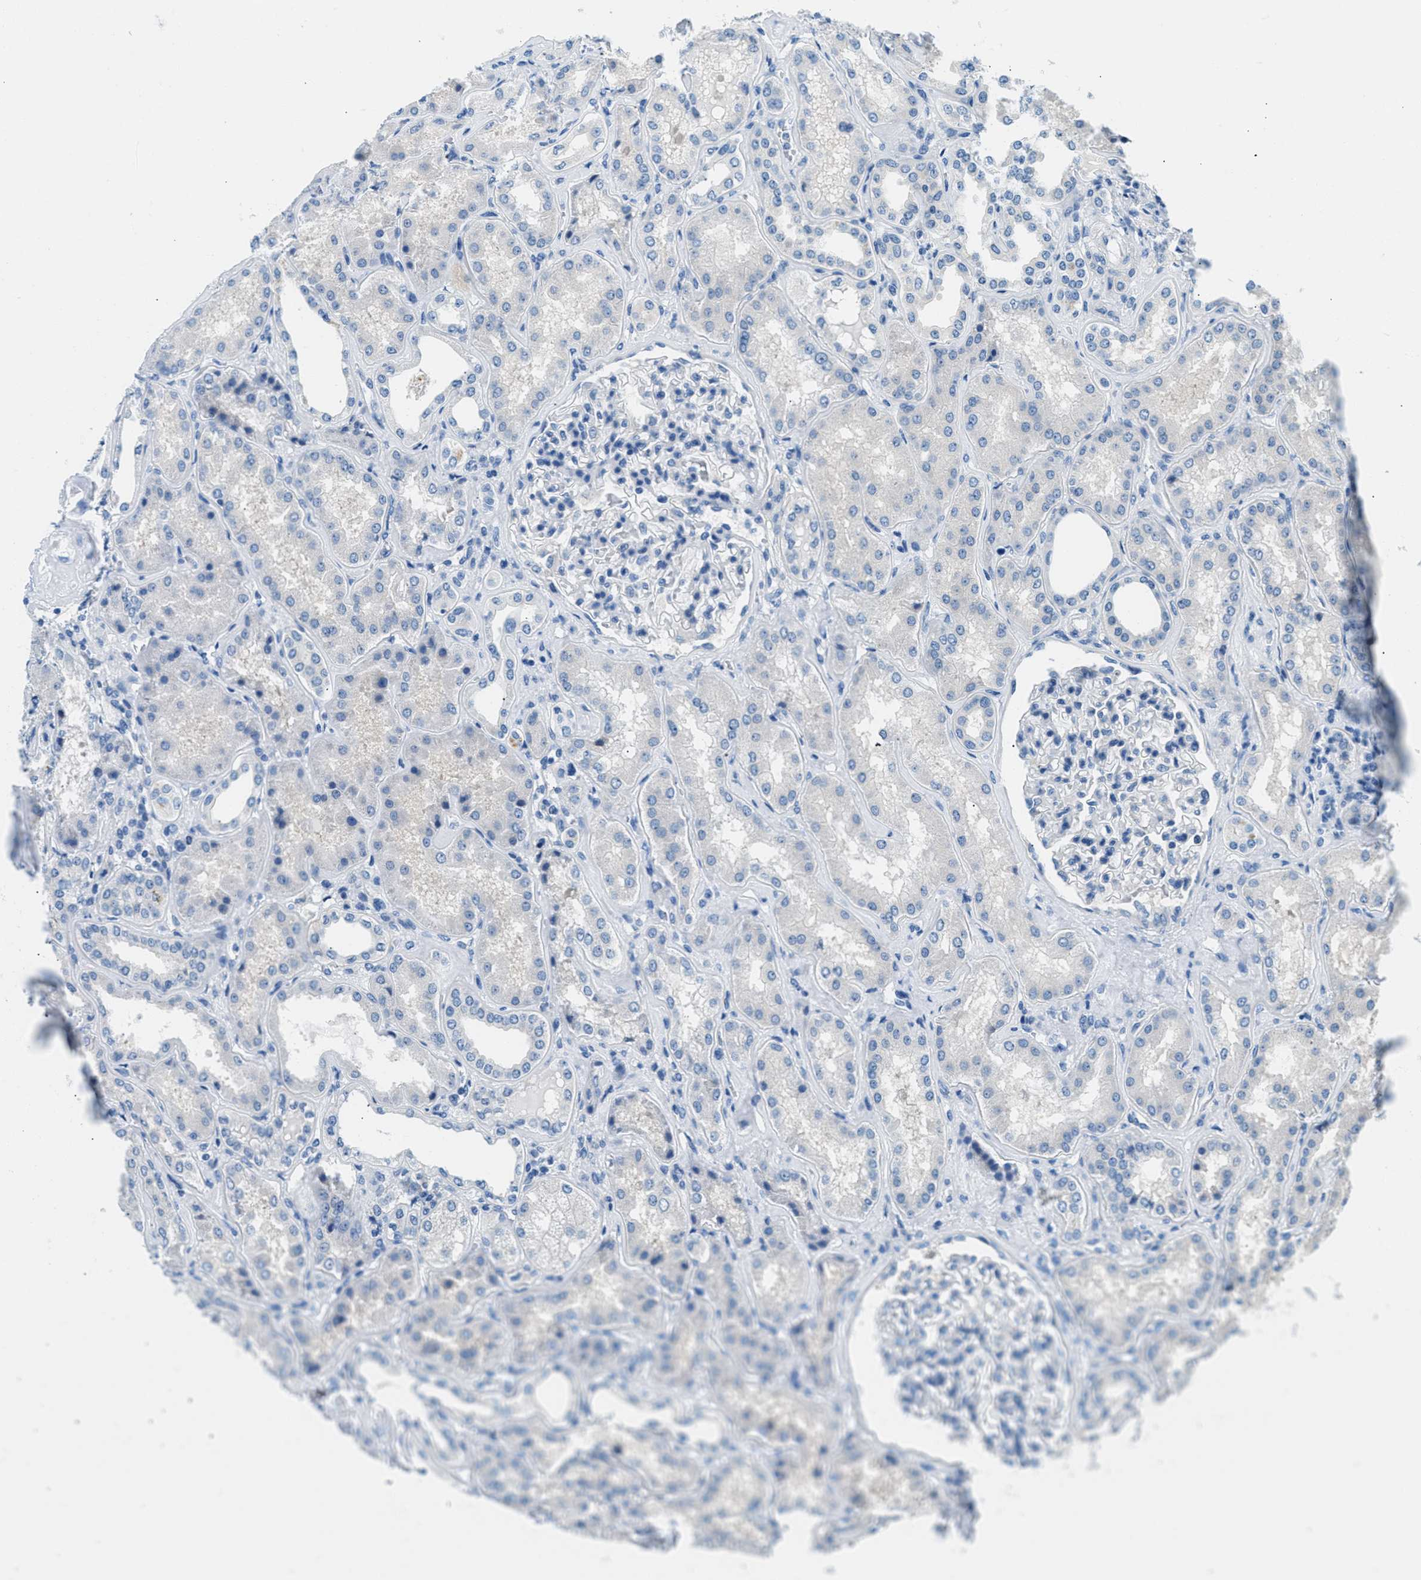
{"staining": {"intensity": "negative", "quantity": "none", "location": "none"}, "tissue": "kidney", "cell_type": "Cells in glomeruli", "image_type": "normal", "snomed": [{"axis": "morphology", "description": "Normal tissue, NOS"}, {"axis": "topography", "description": "Kidney"}], "caption": "Protein analysis of normal kidney displays no significant positivity in cells in glomeruli.", "gene": "CLDN18", "patient": {"sex": "female", "age": 56}}